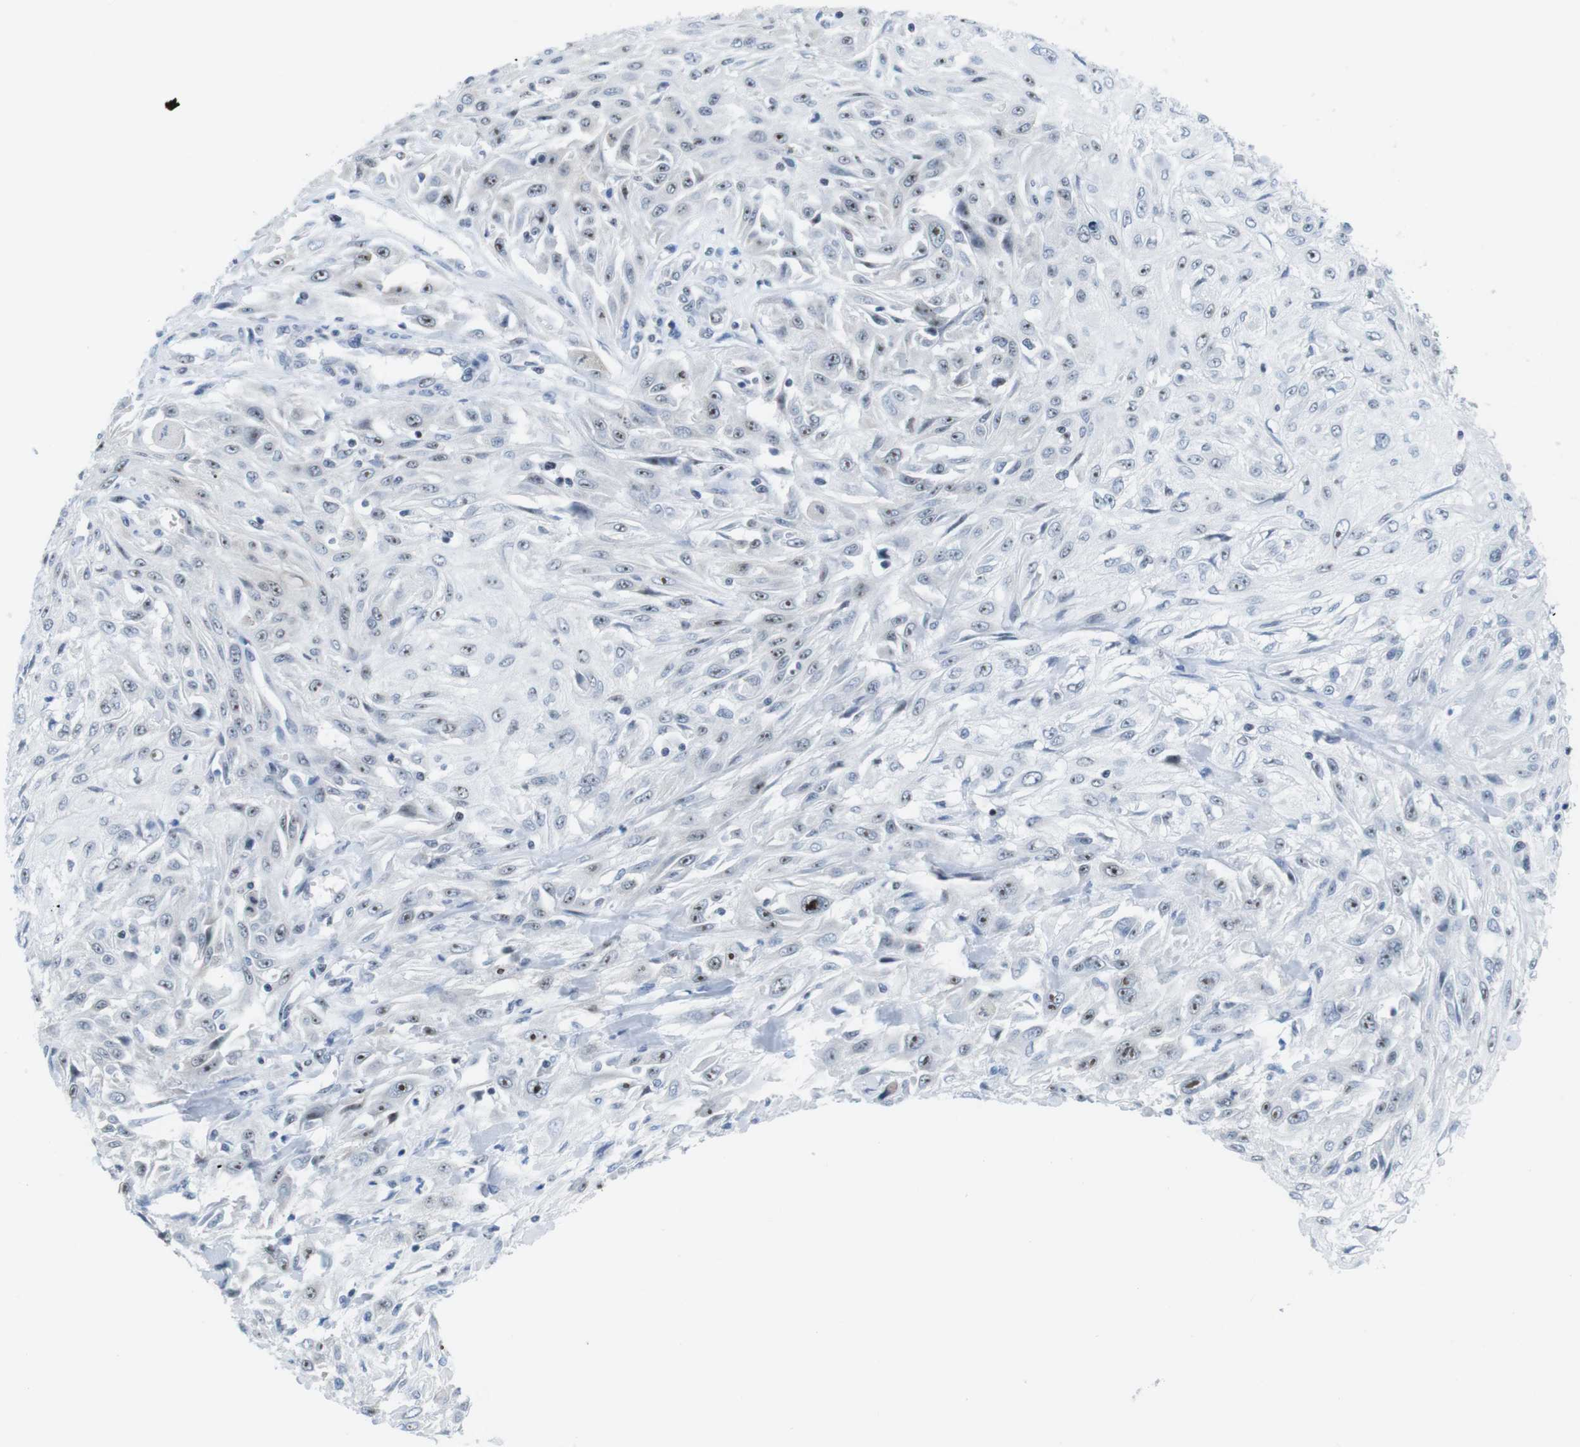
{"staining": {"intensity": "moderate", "quantity": "25%-75%", "location": "nuclear"}, "tissue": "skin cancer", "cell_type": "Tumor cells", "image_type": "cancer", "snomed": [{"axis": "morphology", "description": "Squamous cell carcinoma, NOS"}, {"axis": "topography", "description": "Skin"}], "caption": "Skin cancer (squamous cell carcinoma) stained for a protein (brown) demonstrates moderate nuclear positive positivity in about 25%-75% of tumor cells.", "gene": "NIFK", "patient": {"sex": "male", "age": 75}}